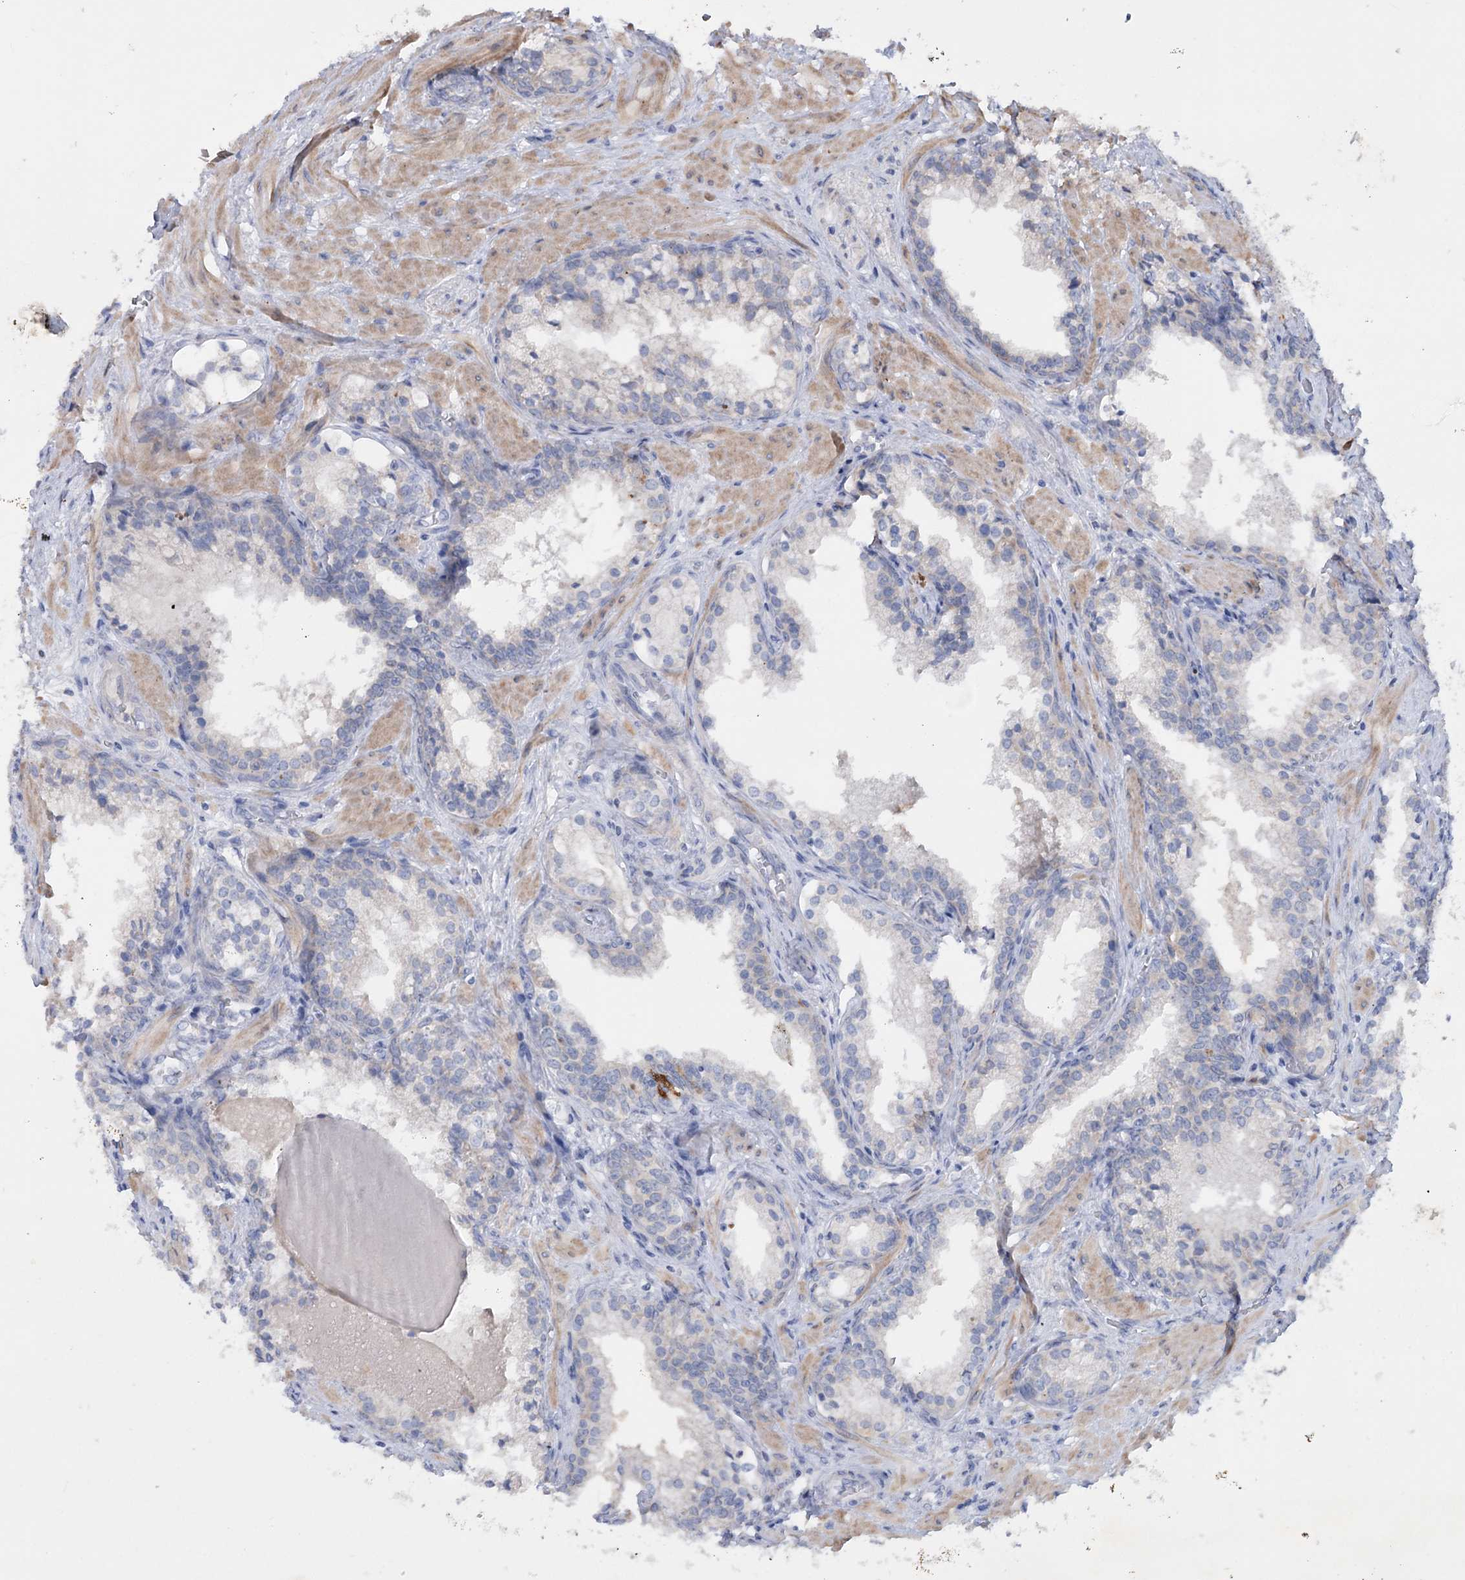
{"staining": {"intensity": "negative", "quantity": "none", "location": "none"}, "tissue": "prostate cancer", "cell_type": "Tumor cells", "image_type": "cancer", "snomed": [{"axis": "morphology", "description": "Adenocarcinoma, Low grade"}, {"axis": "topography", "description": "Prostate"}], "caption": "This photomicrograph is of low-grade adenocarcinoma (prostate) stained with immunohistochemistry (IHC) to label a protein in brown with the nuclei are counter-stained blue. There is no staining in tumor cells.", "gene": "MTCH2", "patient": {"sex": "male", "age": 60}}